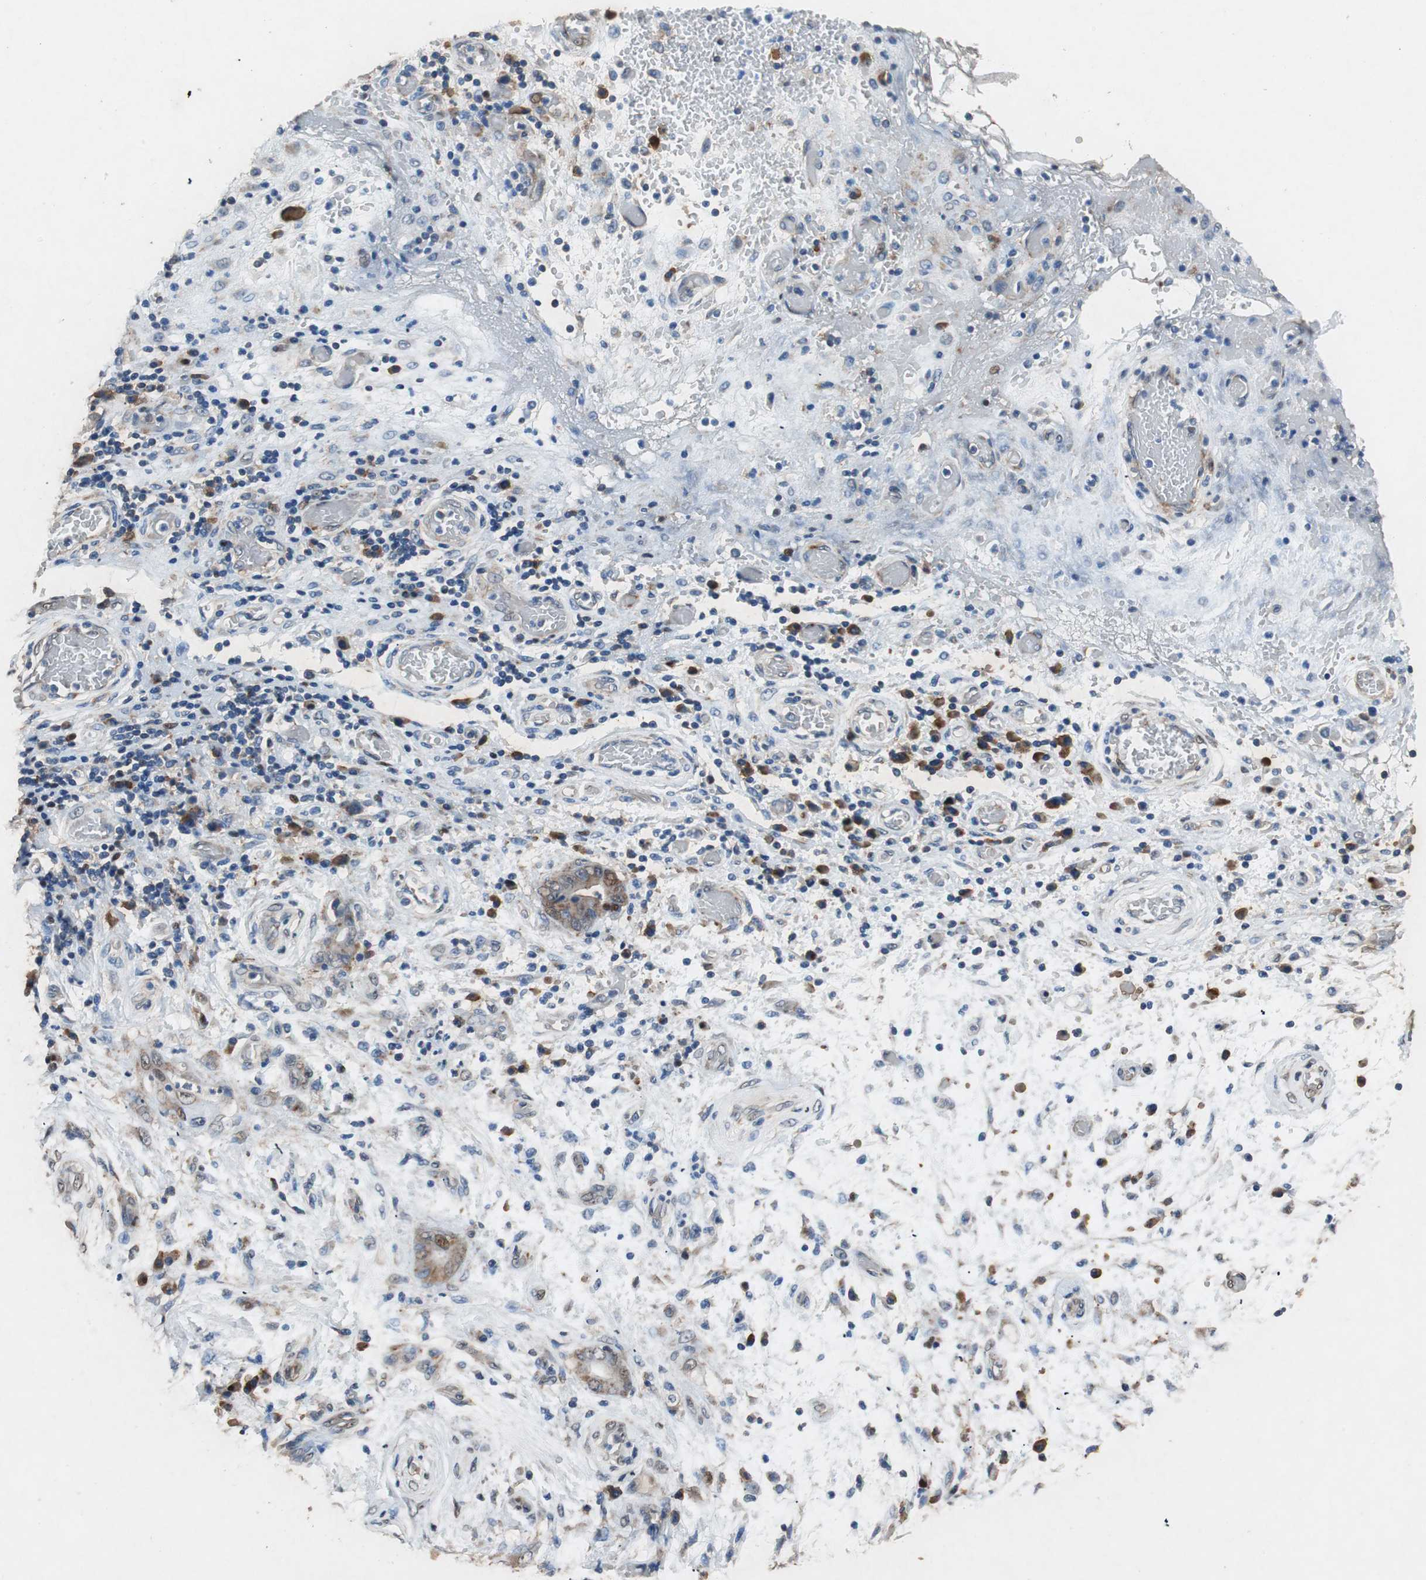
{"staining": {"intensity": "moderate", "quantity": "25%-75%", "location": "cytoplasmic/membranous,nuclear"}, "tissue": "stomach cancer", "cell_type": "Tumor cells", "image_type": "cancer", "snomed": [{"axis": "morphology", "description": "Adenocarcinoma, NOS"}, {"axis": "topography", "description": "Stomach"}], "caption": "DAB immunohistochemical staining of human stomach cancer (adenocarcinoma) displays moderate cytoplasmic/membranous and nuclear protein positivity in approximately 25%-75% of tumor cells.", "gene": "RPL35", "patient": {"sex": "female", "age": 73}}